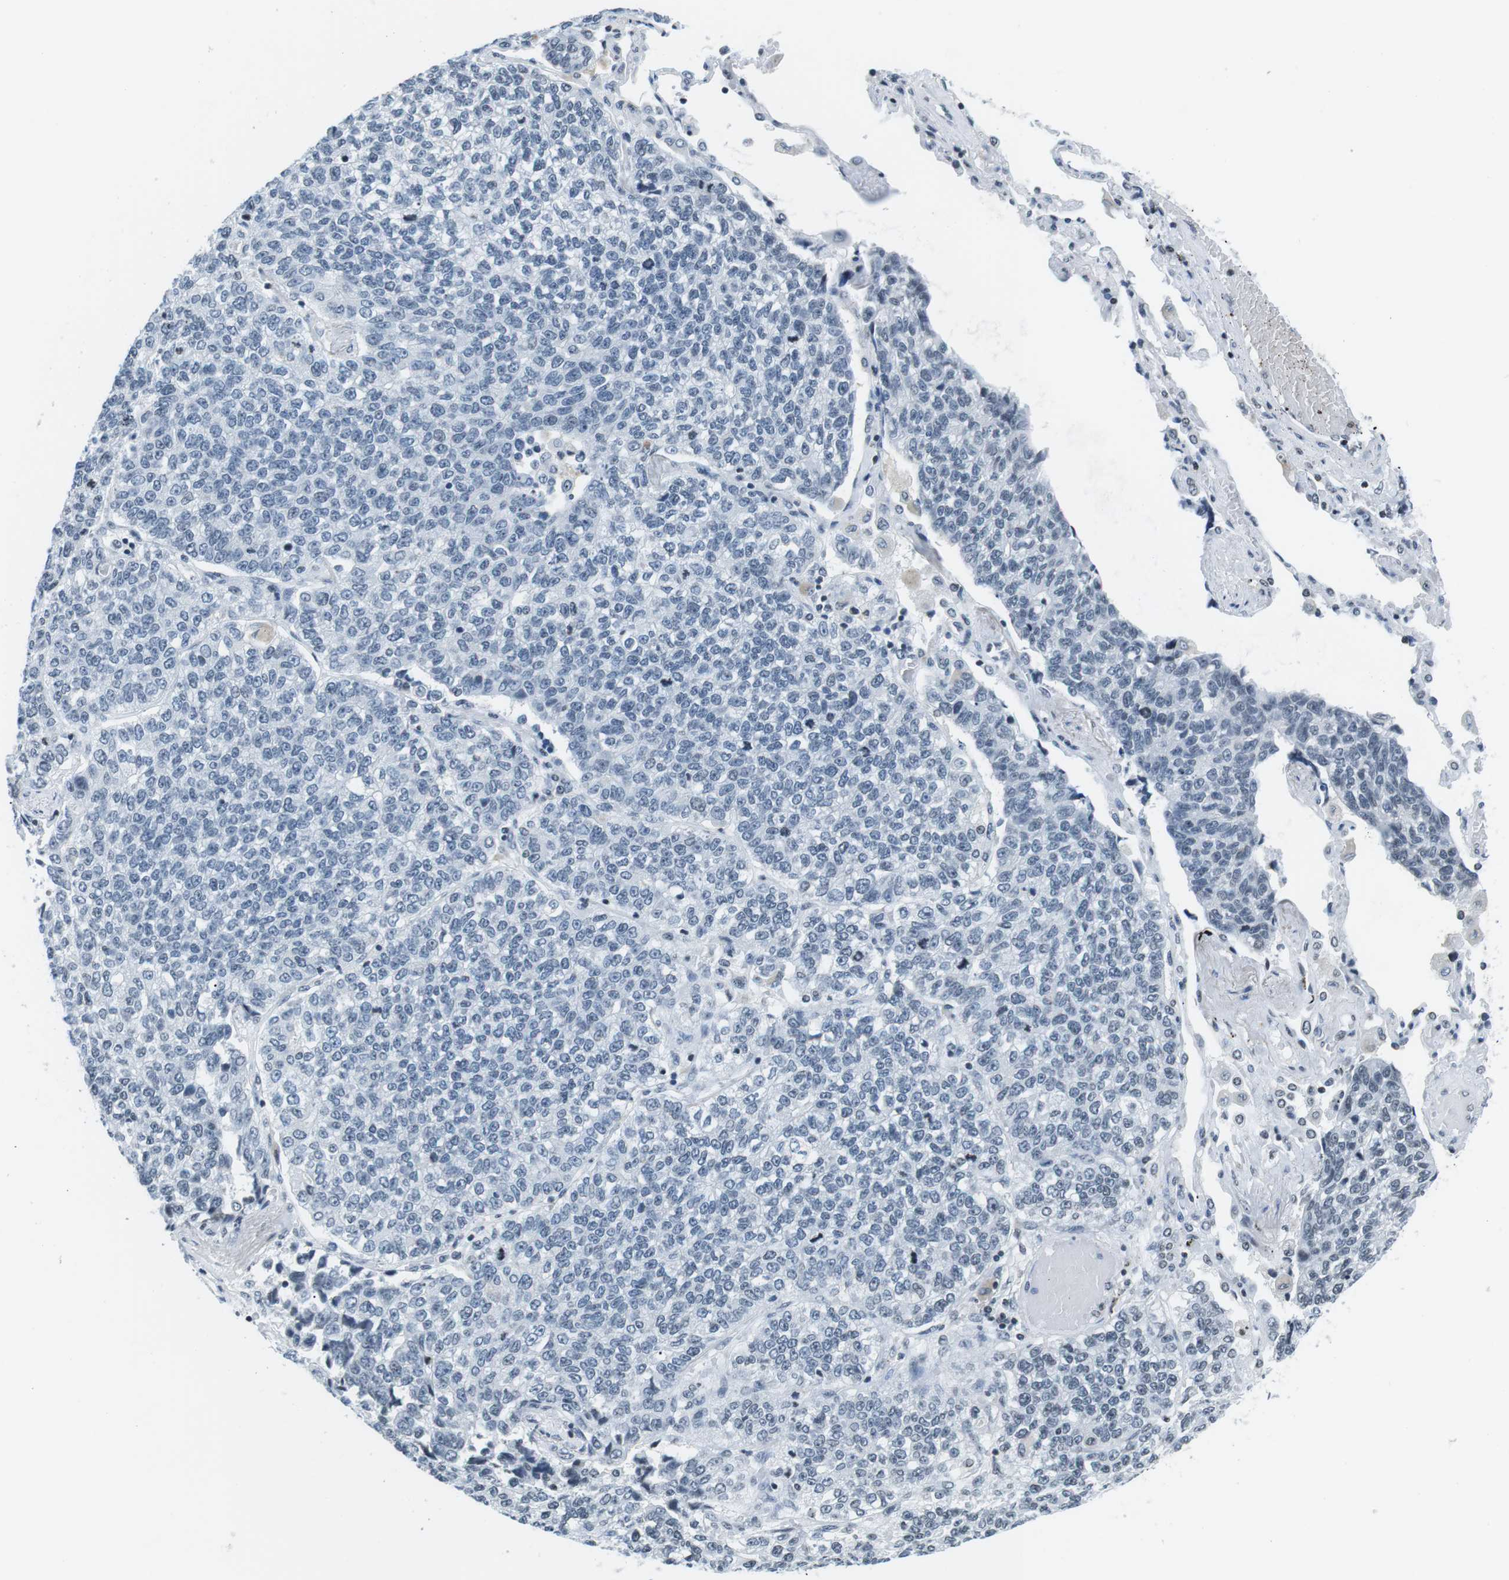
{"staining": {"intensity": "negative", "quantity": "none", "location": "none"}, "tissue": "lung cancer", "cell_type": "Tumor cells", "image_type": "cancer", "snomed": [{"axis": "morphology", "description": "Adenocarcinoma, NOS"}, {"axis": "topography", "description": "Lung"}], "caption": "Immunohistochemical staining of adenocarcinoma (lung) shows no significant positivity in tumor cells.", "gene": "E2F2", "patient": {"sex": "male", "age": 49}}